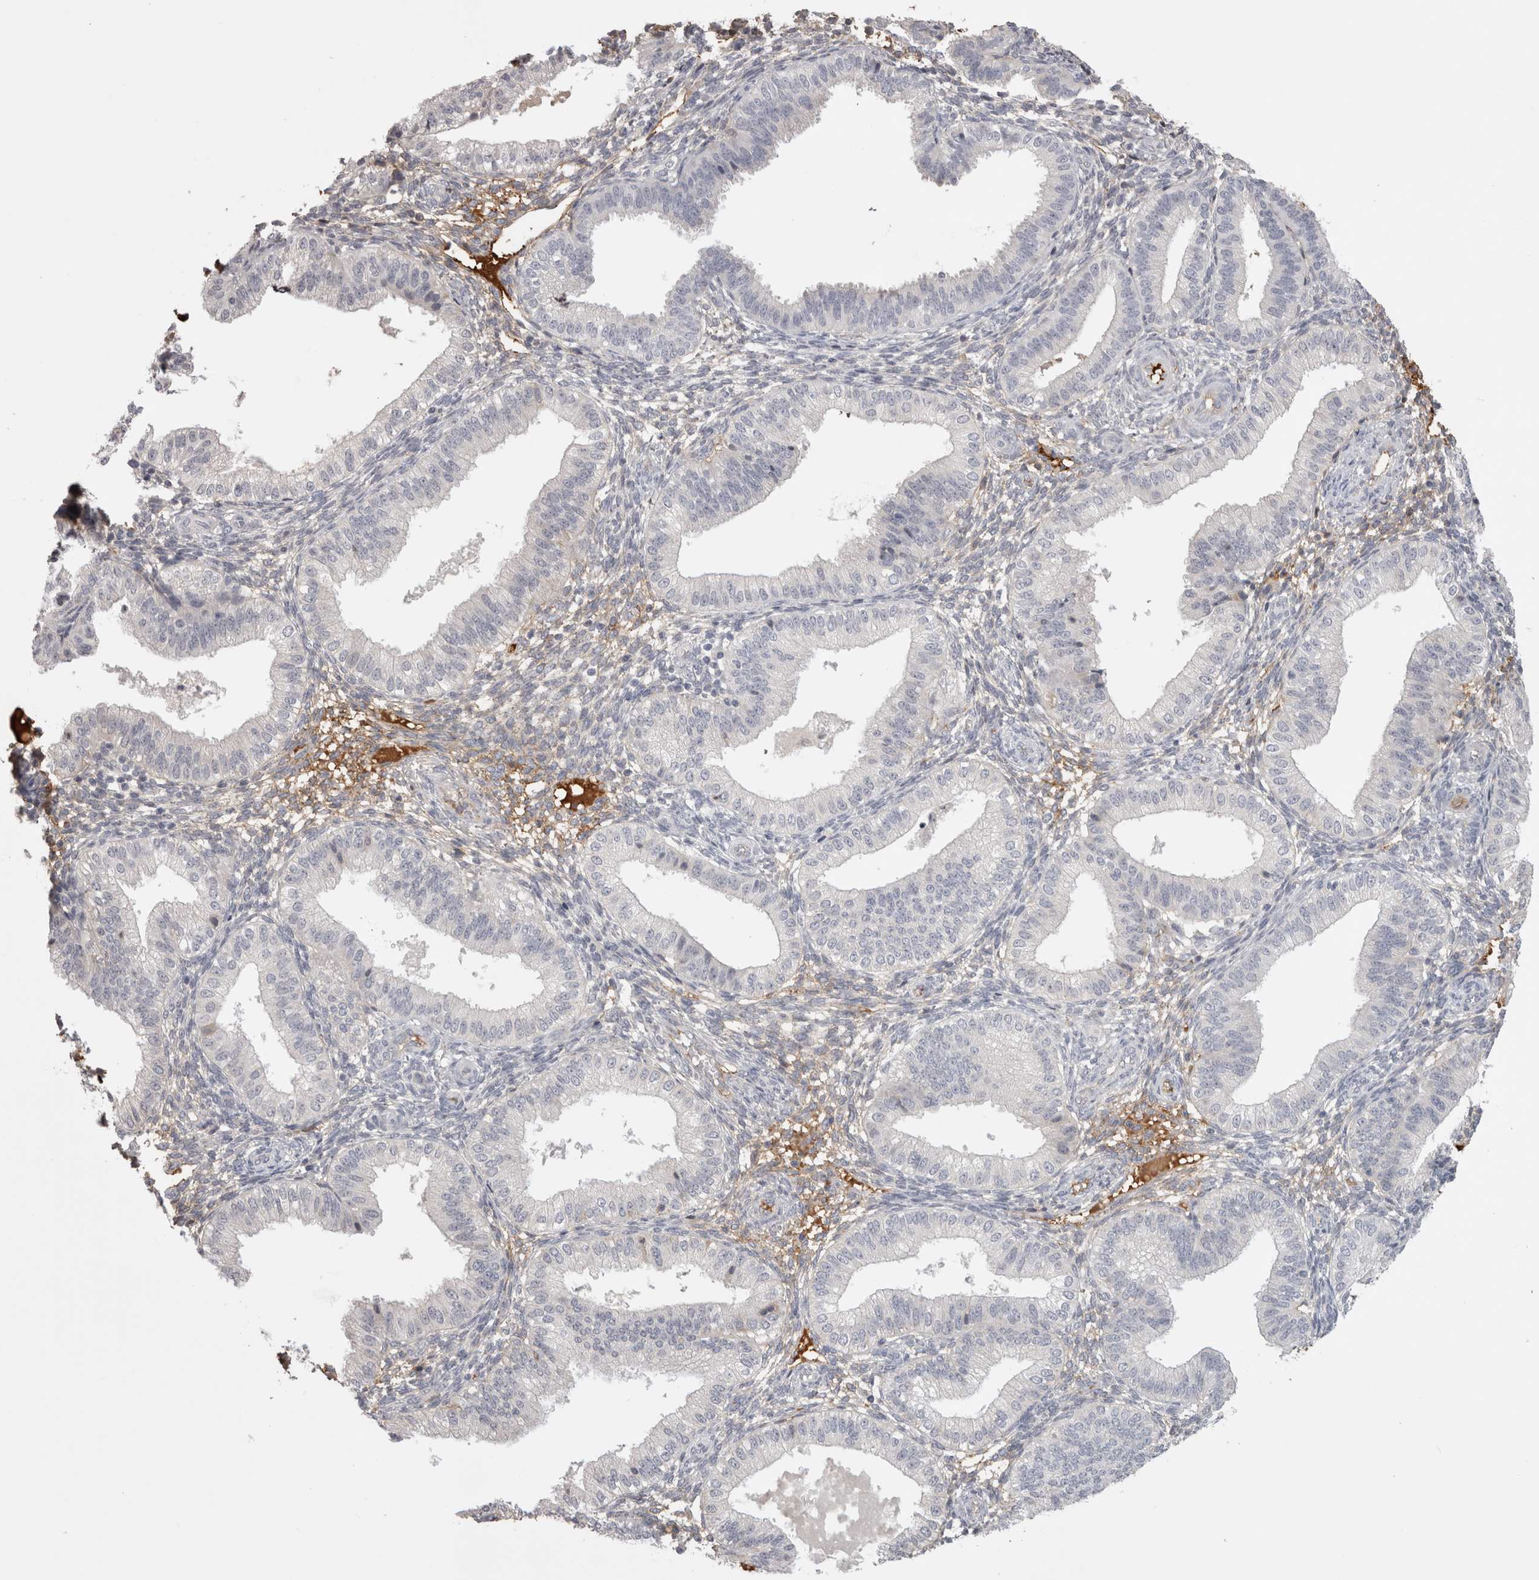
{"staining": {"intensity": "negative", "quantity": "none", "location": "none"}, "tissue": "endometrium", "cell_type": "Cells in endometrial stroma", "image_type": "normal", "snomed": [{"axis": "morphology", "description": "Normal tissue, NOS"}, {"axis": "topography", "description": "Endometrium"}], "caption": "DAB immunohistochemical staining of unremarkable endometrium shows no significant staining in cells in endometrial stroma. The staining is performed using DAB (3,3'-diaminobenzidine) brown chromogen with nuclei counter-stained in using hematoxylin.", "gene": "SAA4", "patient": {"sex": "female", "age": 39}}